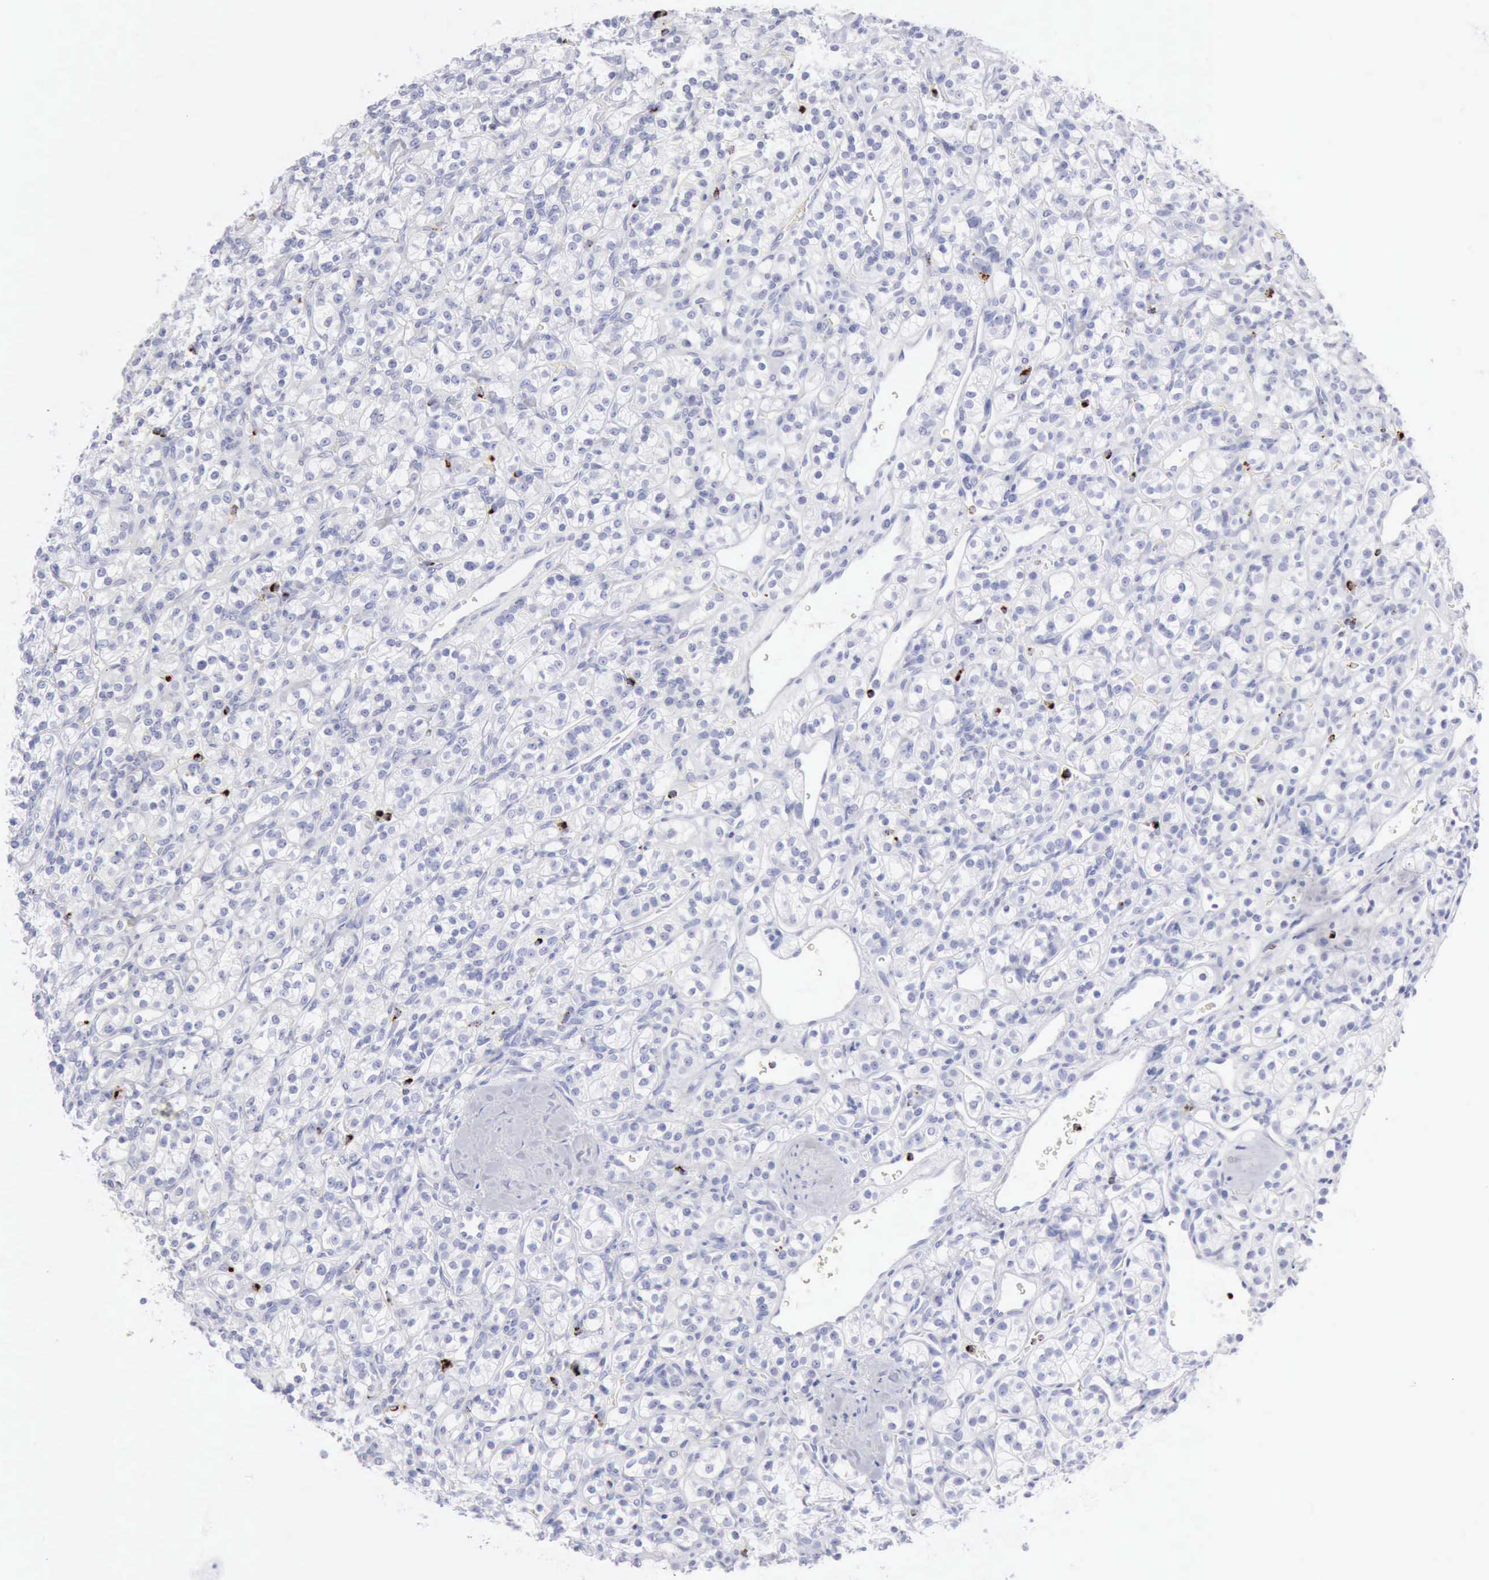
{"staining": {"intensity": "negative", "quantity": "none", "location": "none"}, "tissue": "renal cancer", "cell_type": "Tumor cells", "image_type": "cancer", "snomed": [{"axis": "morphology", "description": "Adenocarcinoma, NOS"}, {"axis": "topography", "description": "Kidney"}], "caption": "Immunohistochemical staining of renal adenocarcinoma shows no significant positivity in tumor cells.", "gene": "GZMB", "patient": {"sex": "male", "age": 77}}